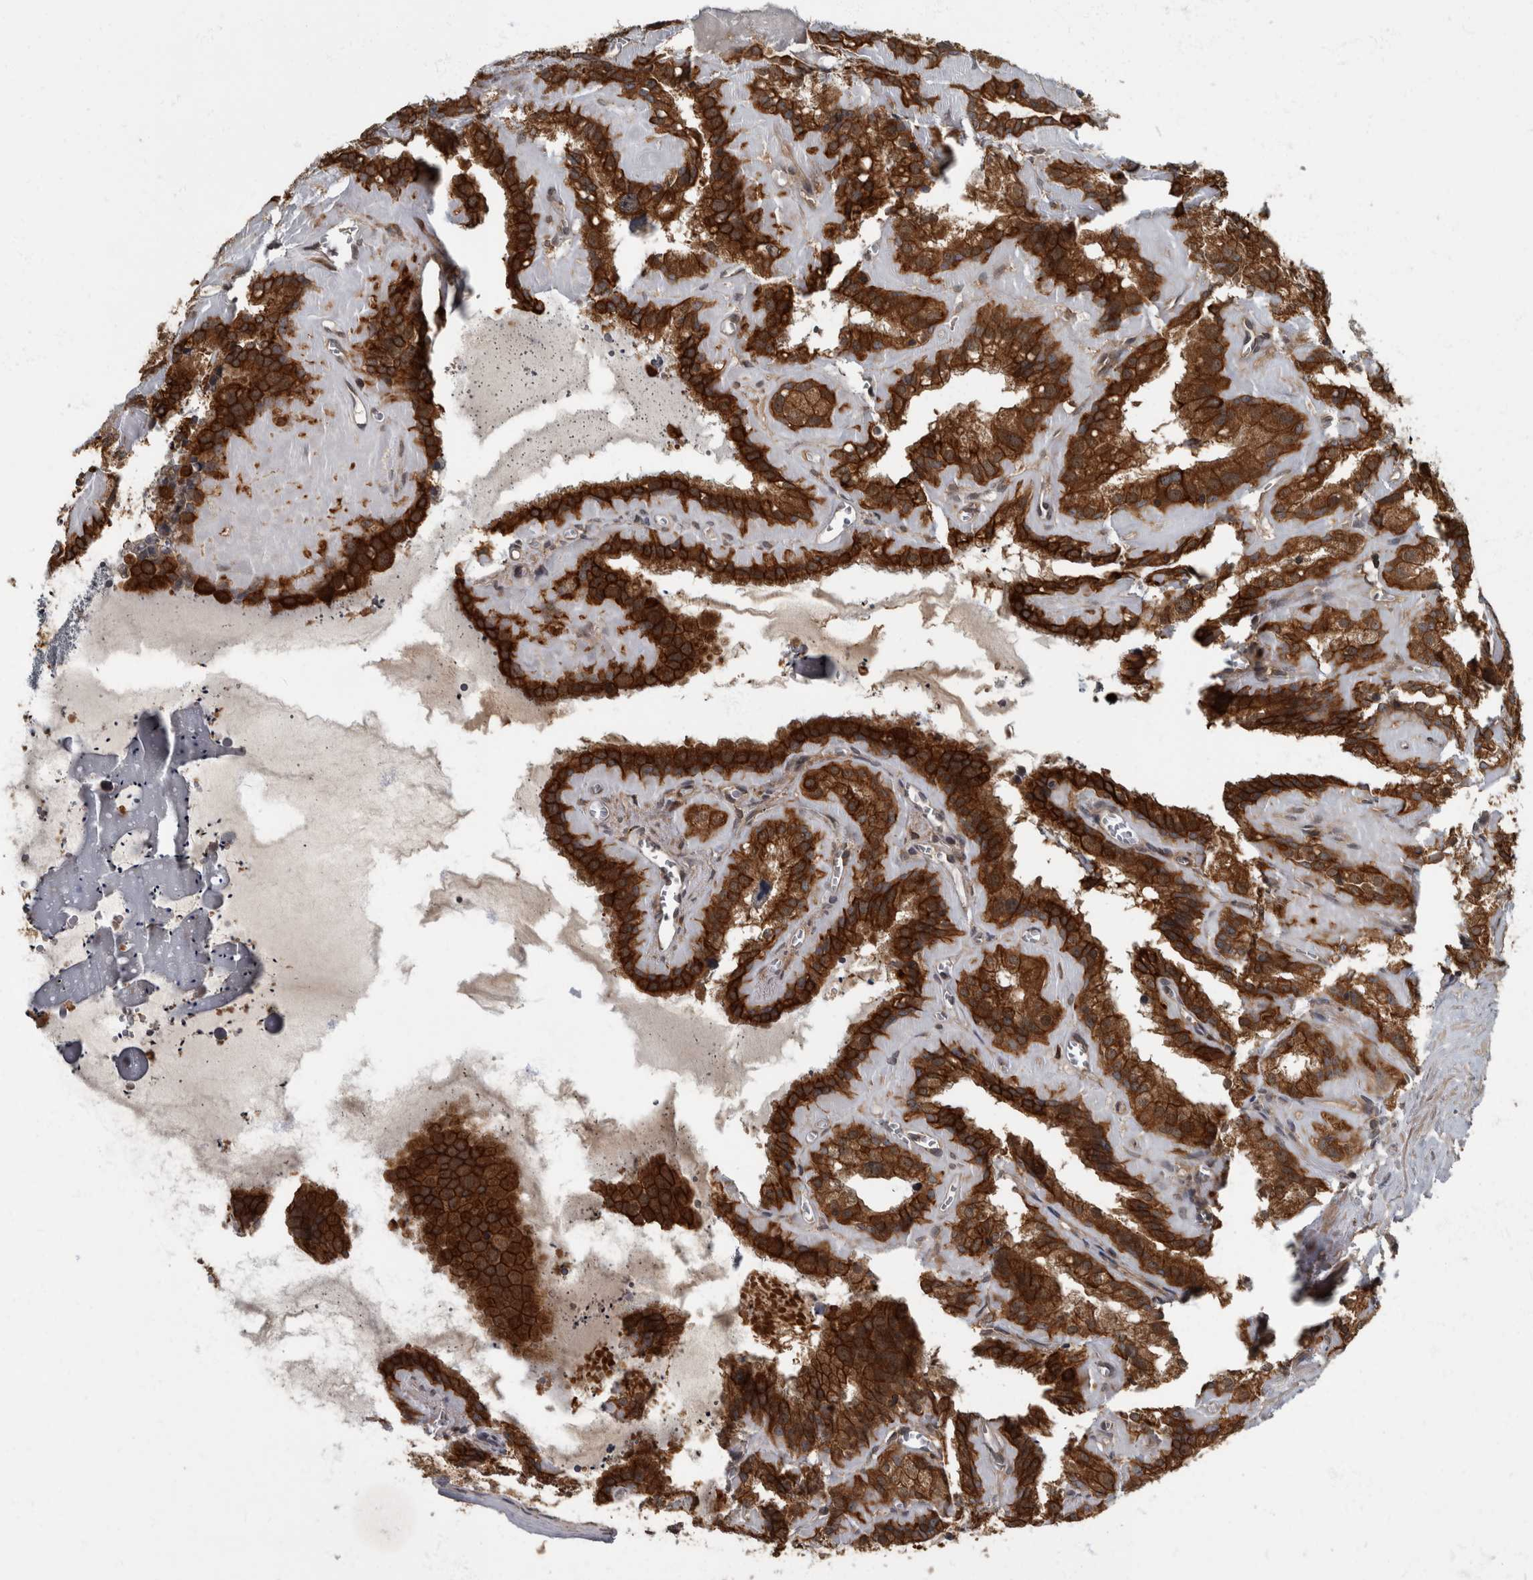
{"staining": {"intensity": "strong", "quantity": ">75%", "location": "cytoplasmic/membranous"}, "tissue": "seminal vesicle", "cell_type": "Glandular cells", "image_type": "normal", "snomed": [{"axis": "morphology", "description": "Normal tissue, NOS"}, {"axis": "topography", "description": "Prostate"}, {"axis": "topography", "description": "Seminal veicle"}], "caption": "Normal seminal vesicle was stained to show a protein in brown. There is high levels of strong cytoplasmic/membranous staining in approximately >75% of glandular cells.", "gene": "RABGGTB", "patient": {"sex": "male", "age": 59}}